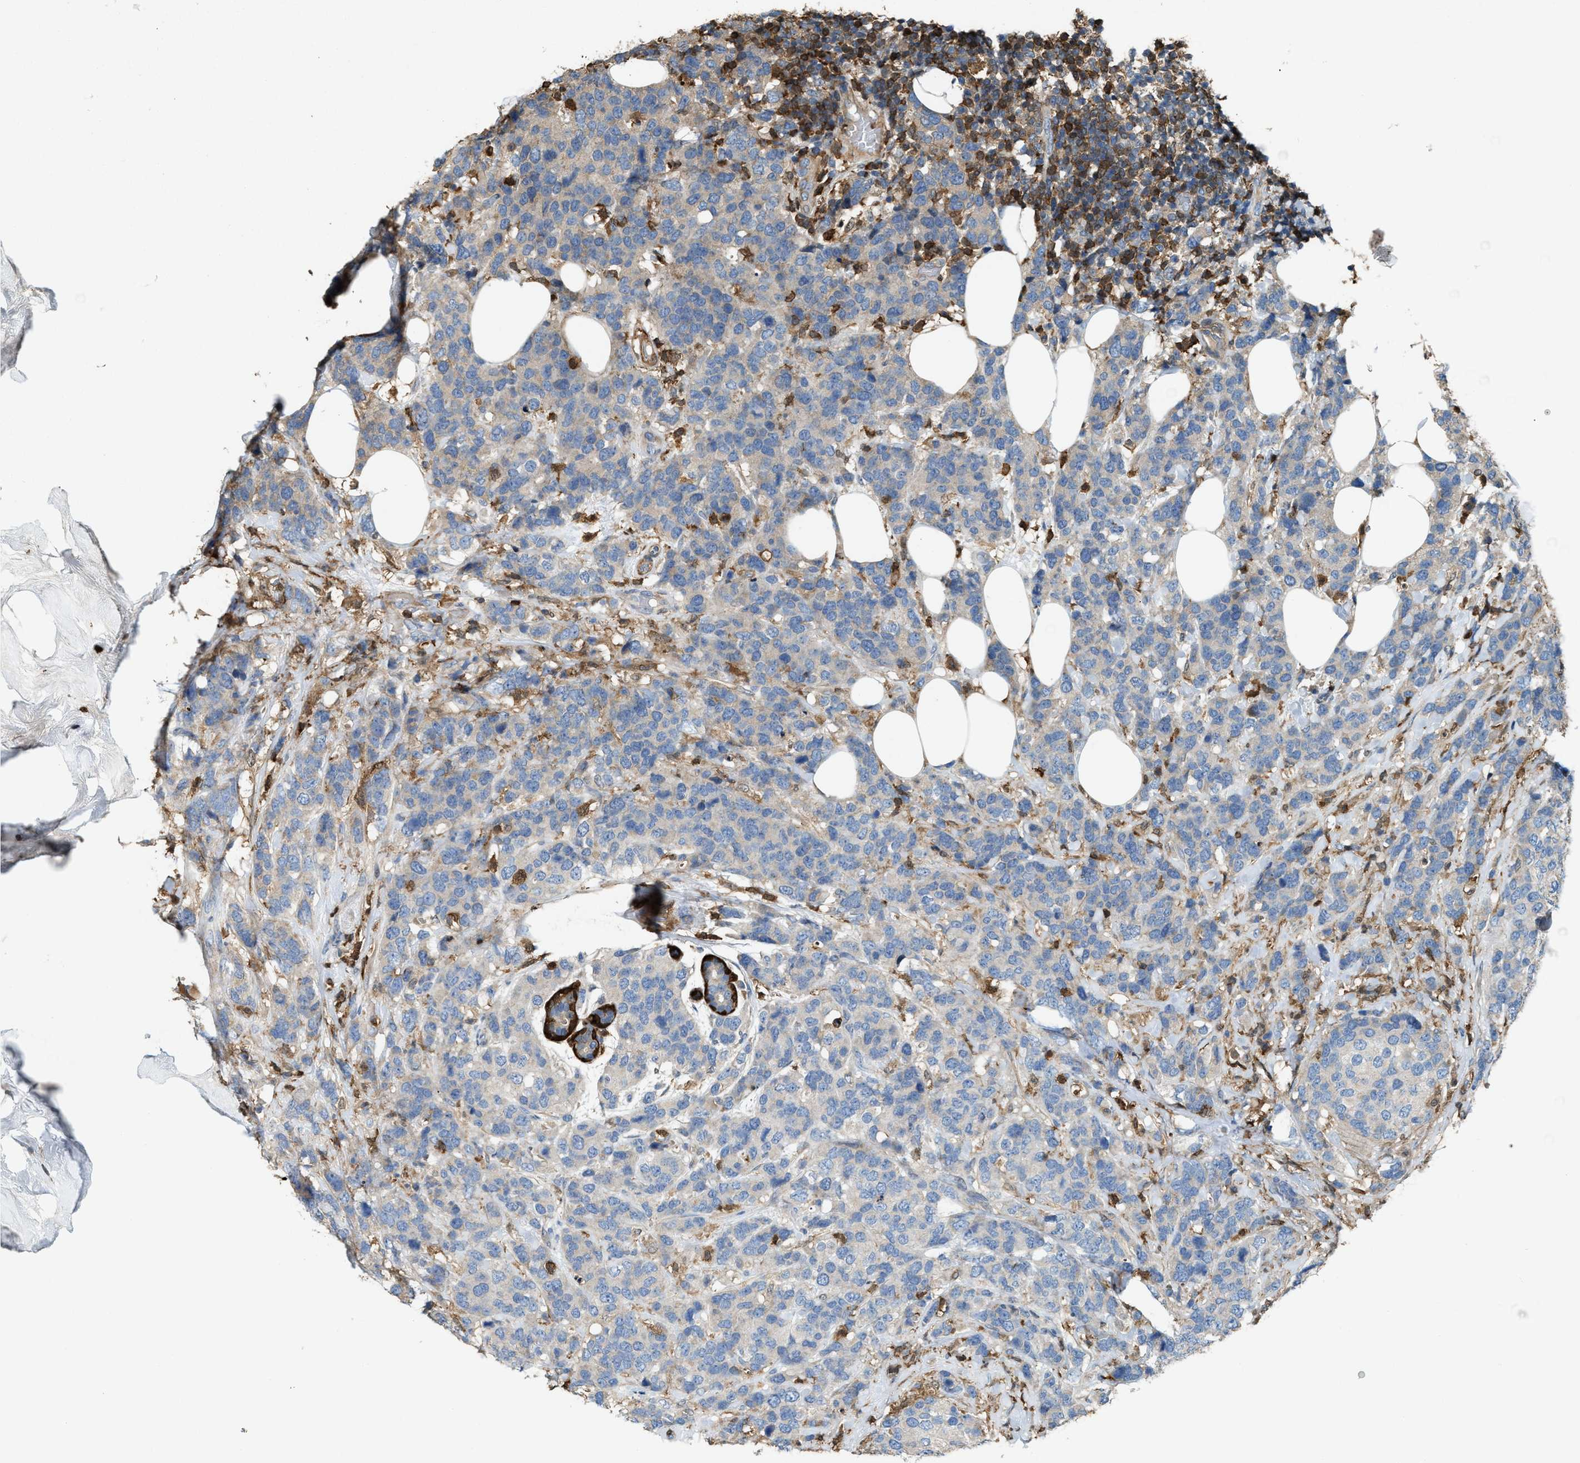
{"staining": {"intensity": "negative", "quantity": "none", "location": "none"}, "tissue": "breast cancer", "cell_type": "Tumor cells", "image_type": "cancer", "snomed": [{"axis": "morphology", "description": "Lobular carcinoma"}, {"axis": "topography", "description": "Breast"}], "caption": "Breast cancer (lobular carcinoma) was stained to show a protein in brown. There is no significant staining in tumor cells.", "gene": "SERPINB5", "patient": {"sex": "female", "age": 59}}